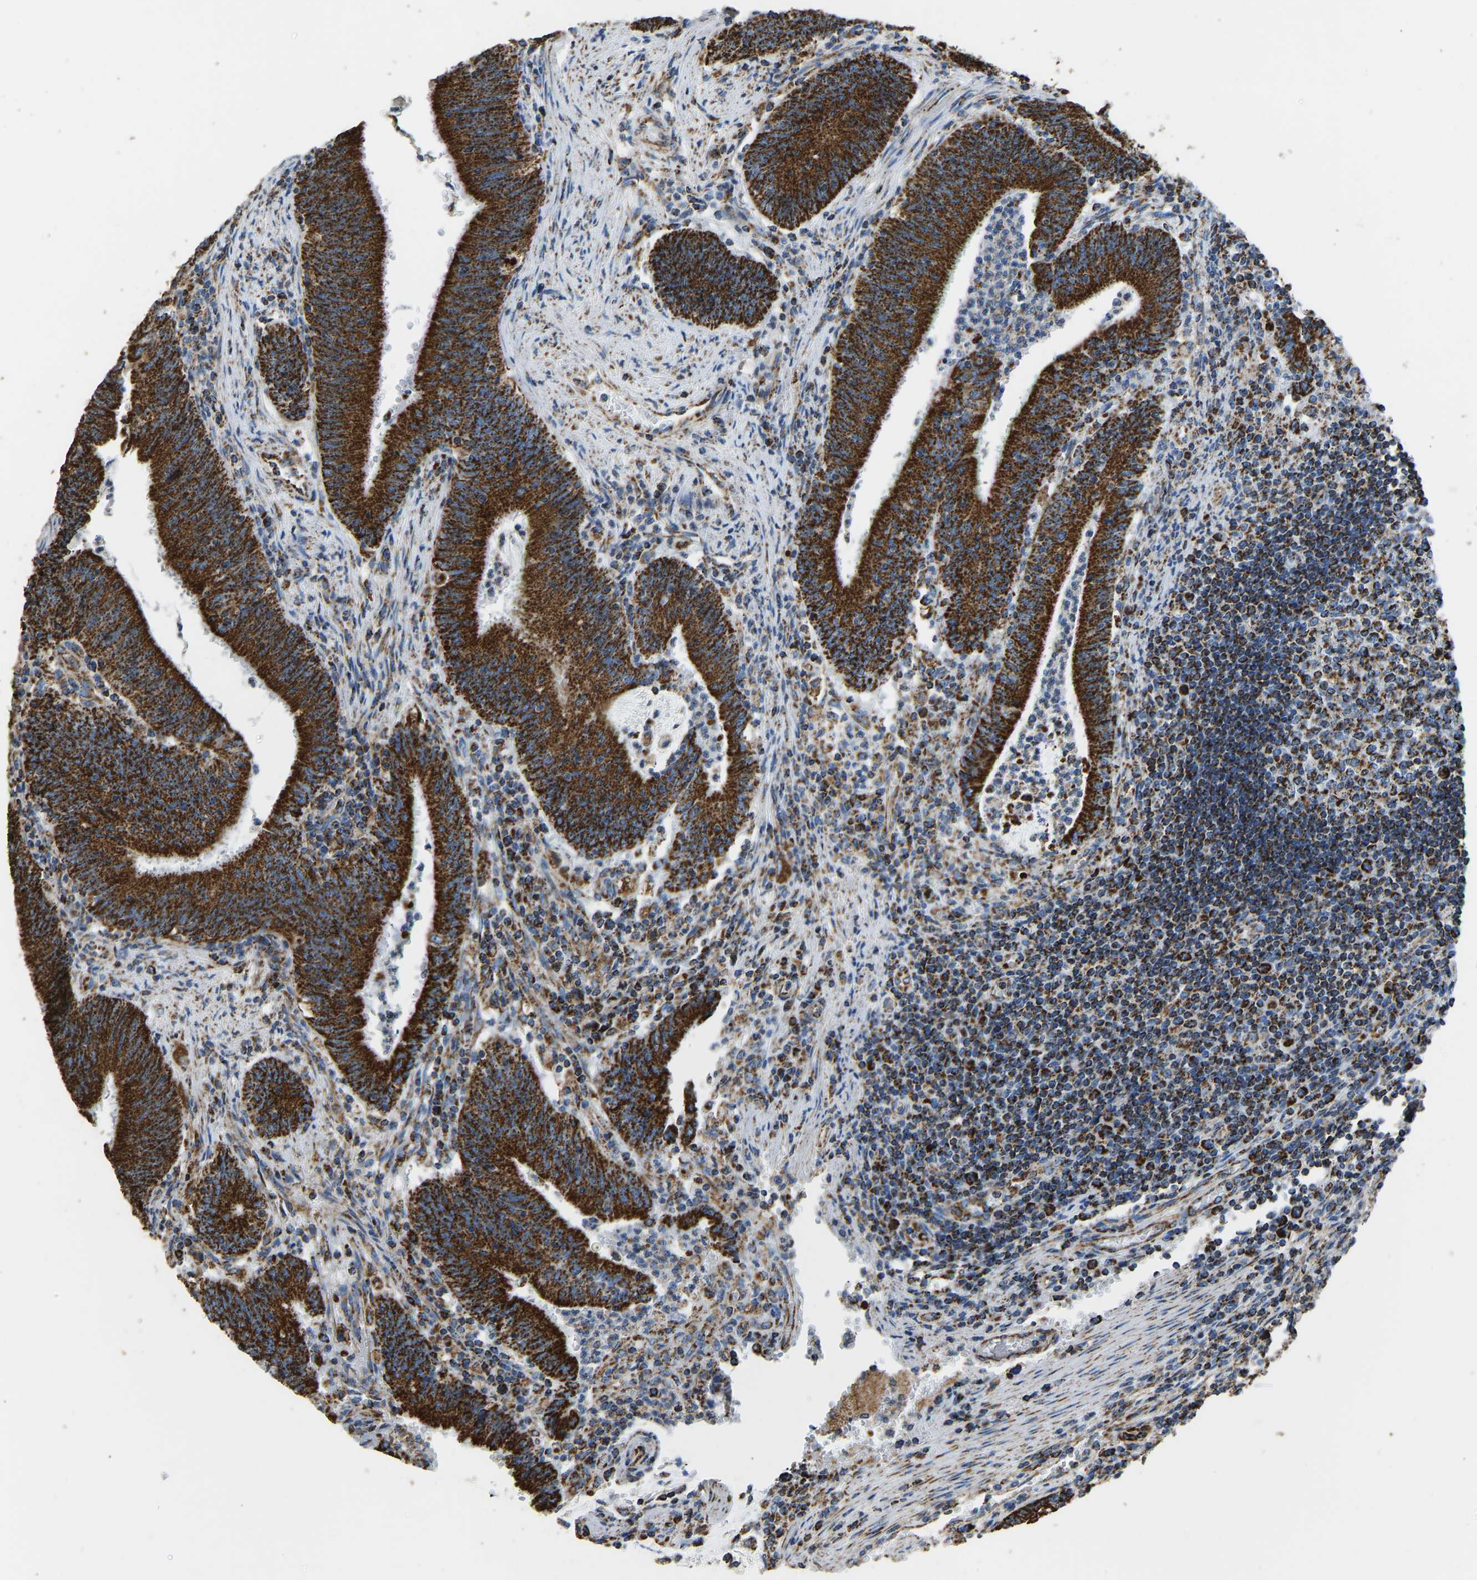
{"staining": {"intensity": "strong", "quantity": ">75%", "location": "cytoplasmic/membranous"}, "tissue": "colorectal cancer", "cell_type": "Tumor cells", "image_type": "cancer", "snomed": [{"axis": "morphology", "description": "Normal tissue, NOS"}, {"axis": "morphology", "description": "Adenocarcinoma, NOS"}, {"axis": "topography", "description": "Rectum"}], "caption": "Strong cytoplasmic/membranous positivity is identified in about >75% of tumor cells in colorectal adenocarcinoma.", "gene": "IRX6", "patient": {"sex": "female", "age": 66}}